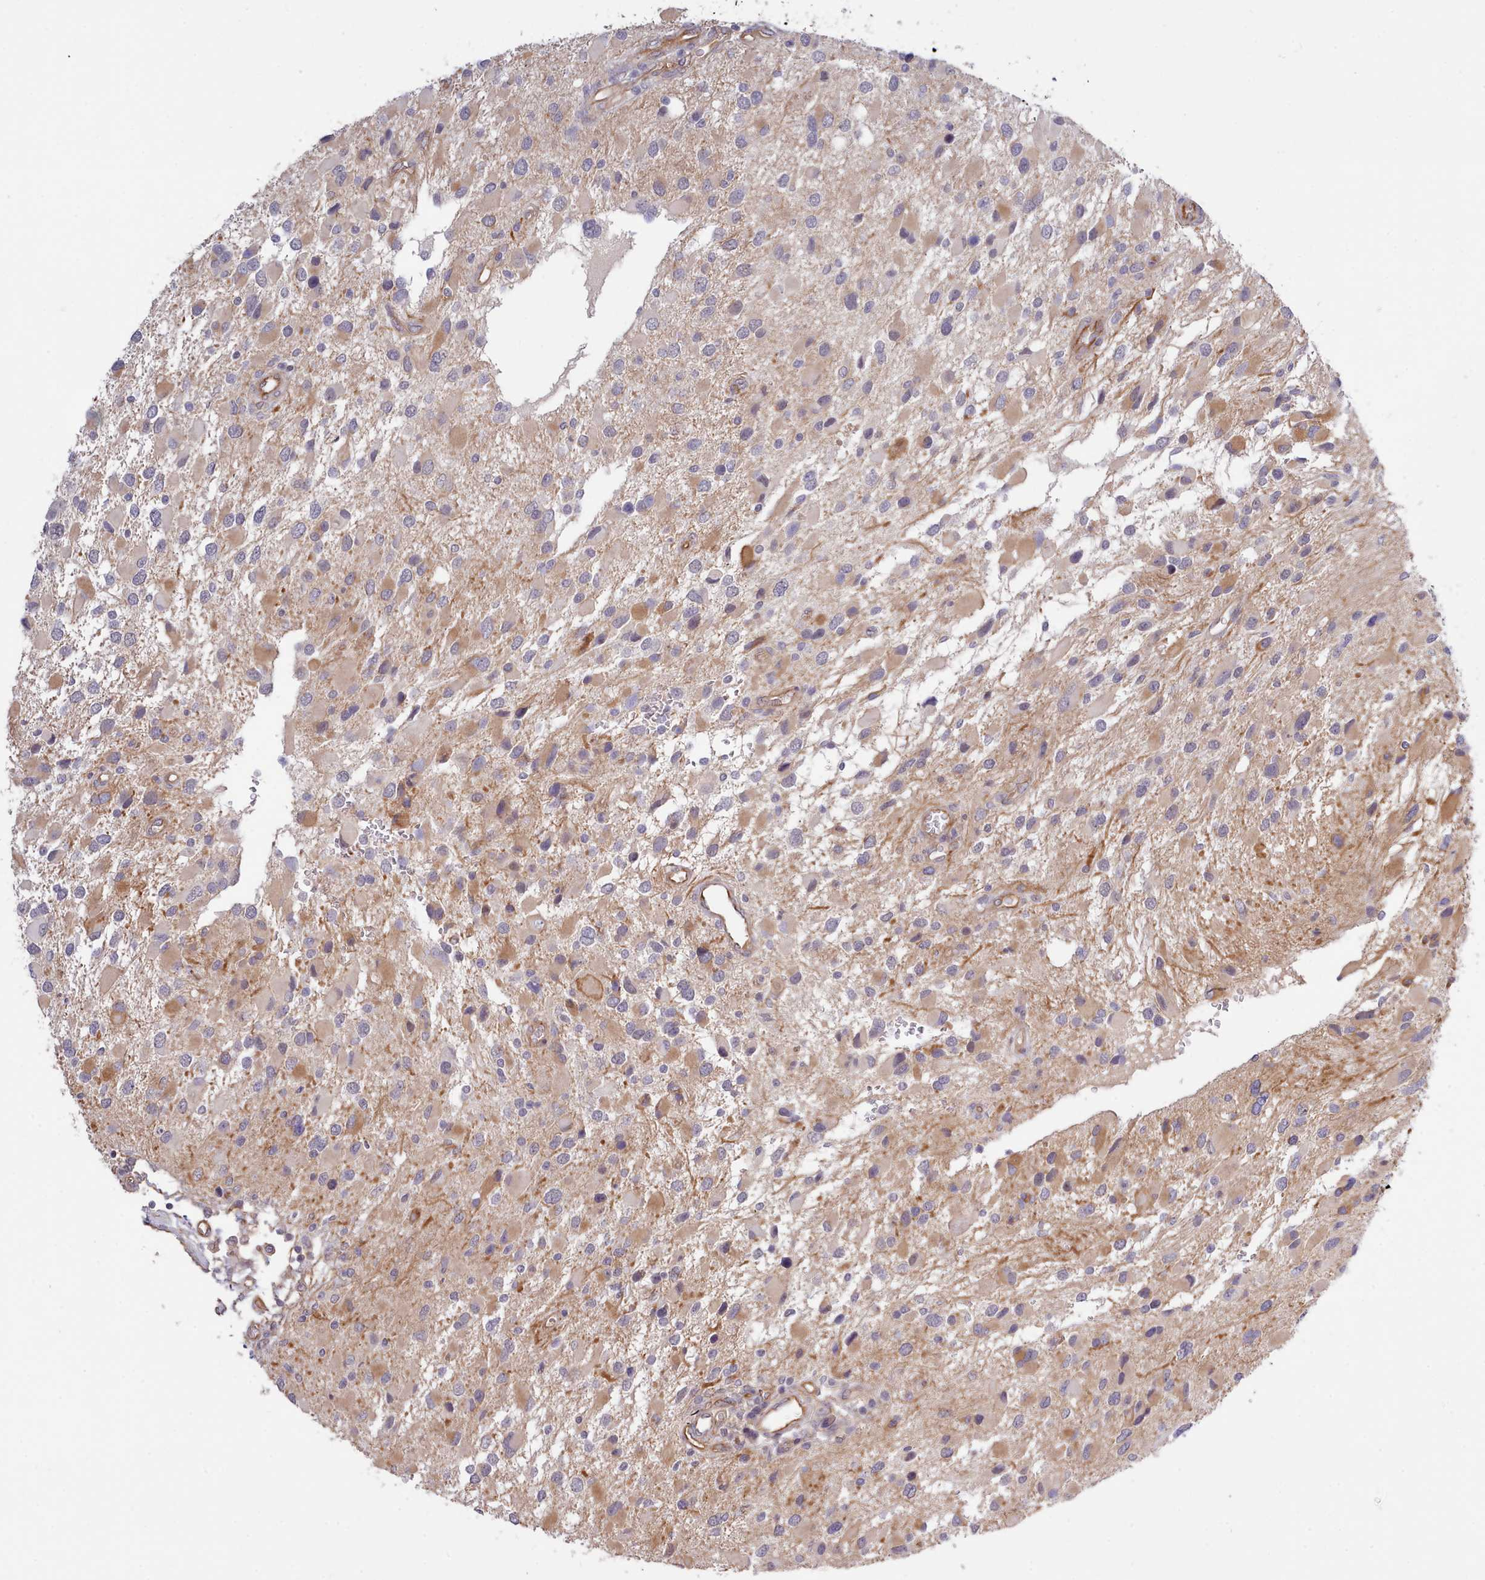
{"staining": {"intensity": "weak", "quantity": ">75%", "location": "cytoplasmic/membranous"}, "tissue": "glioma", "cell_type": "Tumor cells", "image_type": "cancer", "snomed": [{"axis": "morphology", "description": "Glioma, malignant, High grade"}, {"axis": "topography", "description": "Brain"}], "caption": "Protein analysis of glioma tissue demonstrates weak cytoplasmic/membranous expression in about >75% of tumor cells. (Brightfield microscopy of DAB IHC at high magnification).", "gene": "ZC3H13", "patient": {"sex": "male", "age": 53}}